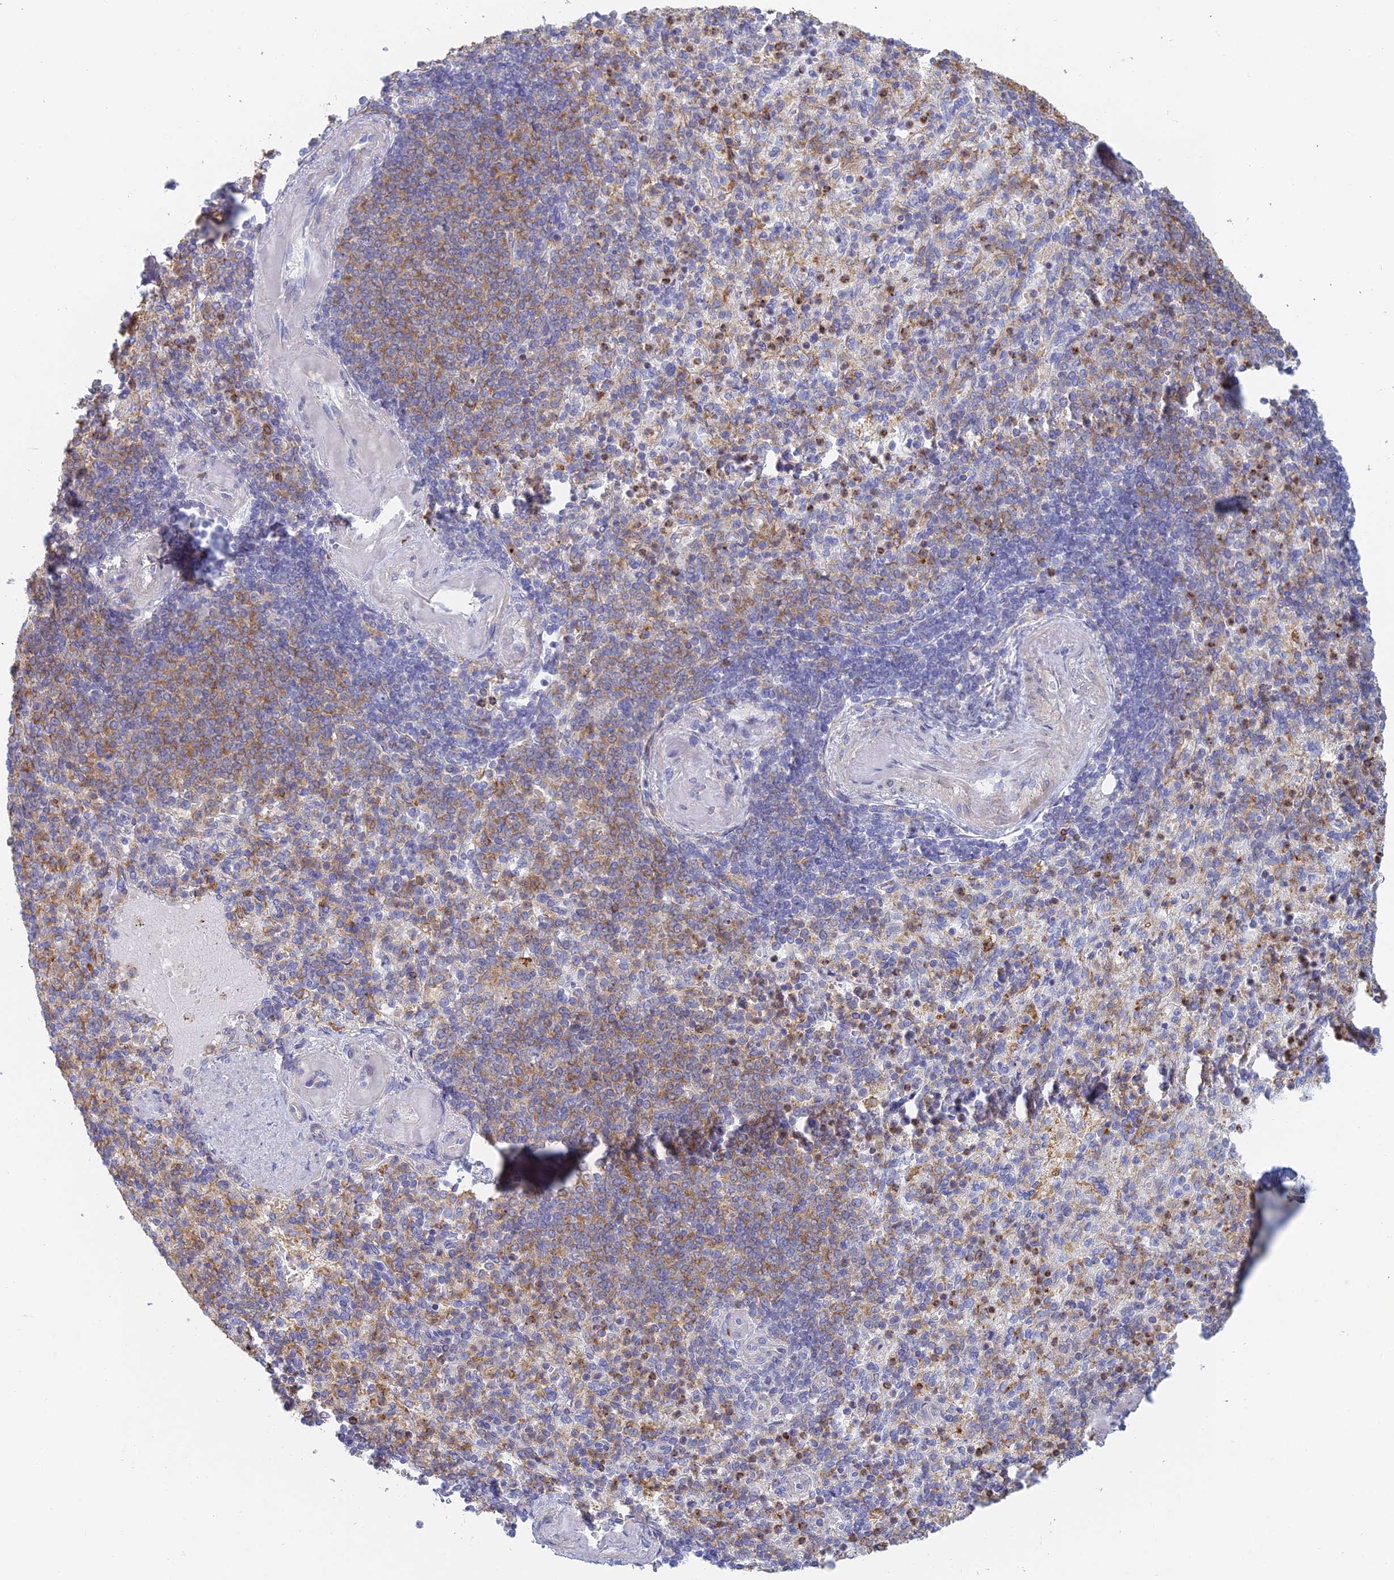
{"staining": {"intensity": "moderate", "quantity": "<25%", "location": "cytoplasmic/membranous"}, "tissue": "spleen", "cell_type": "Cells in red pulp", "image_type": "normal", "snomed": [{"axis": "morphology", "description": "Normal tissue, NOS"}, {"axis": "topography", "description": "Spleen"}], "caption": "Immunohistochemical staining of unremarkable spleen demonstrates <25% levels of moderate cytoplasmic/membranous protein positivity in about <25% of cells in red pulp.", "gene": "STRN4", "patient": {"sex": "female", "age": 74}}